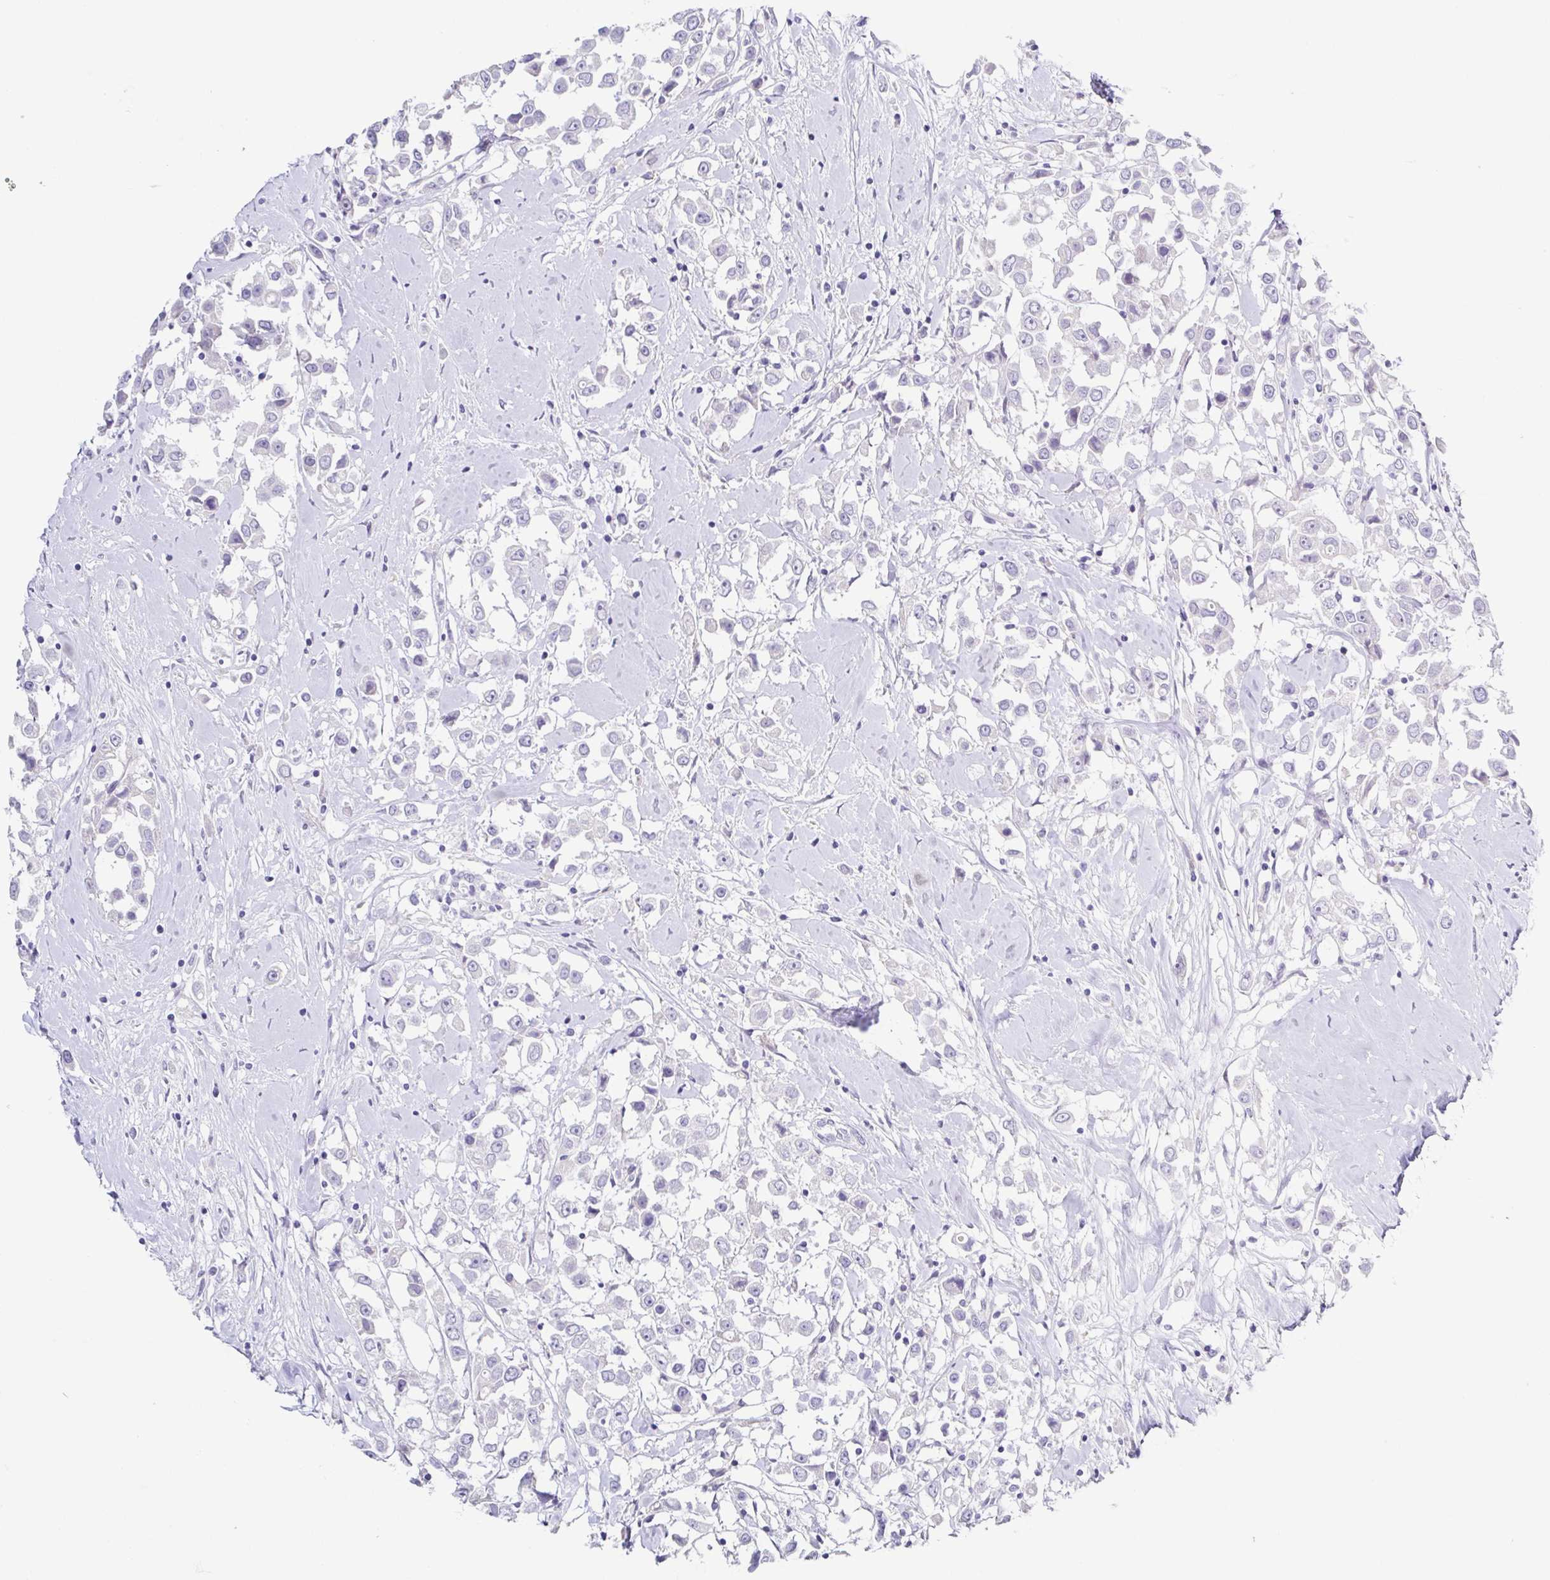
{"staining": {"intensity": "negative", "quantity": "none", "location": "none"}, "tissue": "breast cancer", "cell_type": "Tumor cells", "image_type": "cancer", "snomed": [{"axis": "morphology", "description": "Duct carcinoma"}, {"axis": "topography", "description": "Breast"}], "caption": "Tumor cells show no significant protein staining in breast cancer.", "gene": "RDH11", "patient": {"sex": "female", "age": 61}}